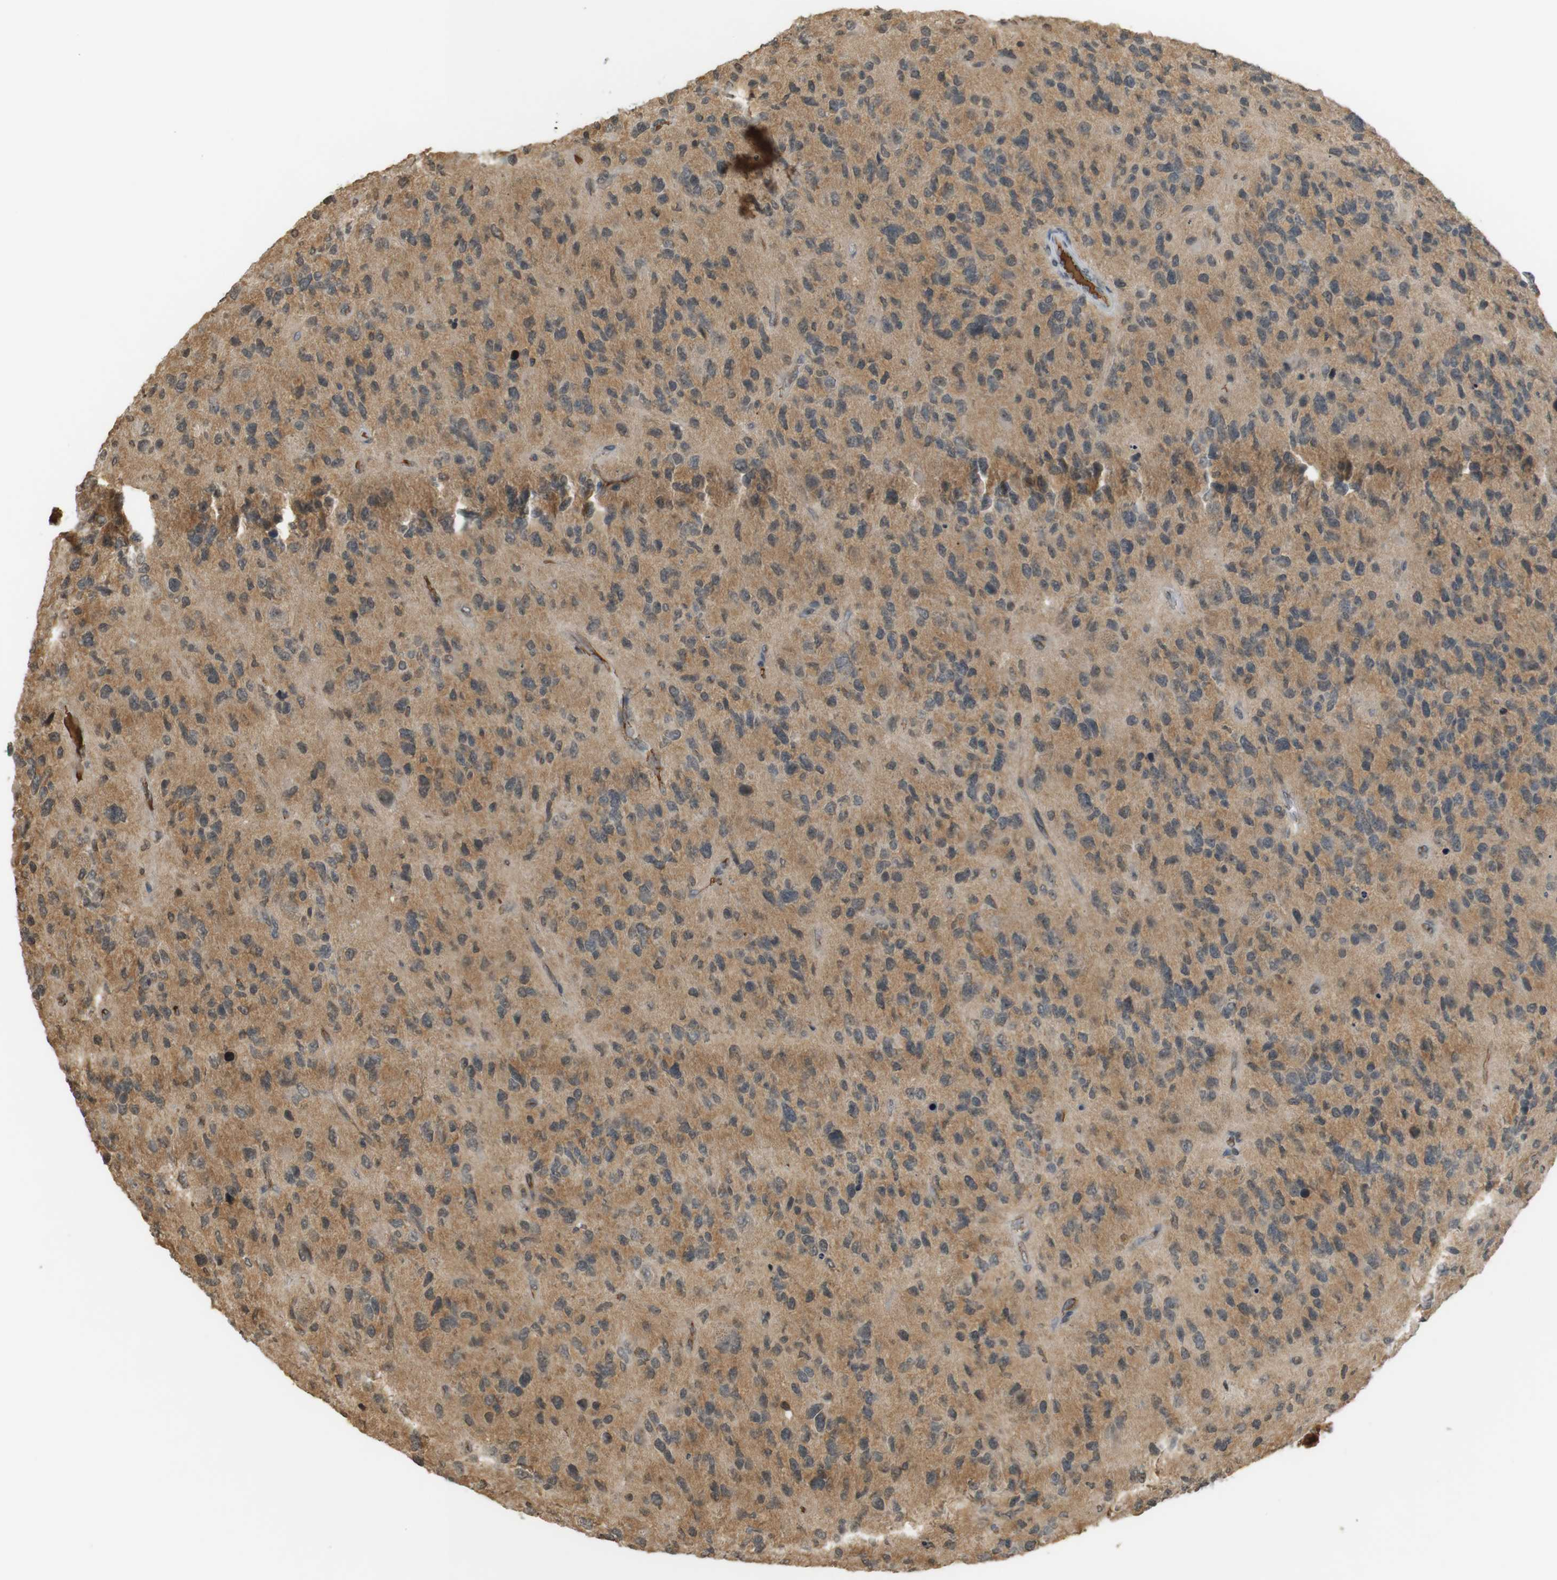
{"staining": {"intensity": "moderate", "quantity": "25%-75%", "location": "cytoplasmic/membranous"}, "tissue": "glioma", "cell_type": "Tumor cells", "image_type": "cancer", "snomed": [{"axis": "morphology", "description": "Glioma, malignant, High grade"}, {"axis": "topography", "description": "Brain"}], "caption": "Glioma stained with DAB immunohistochemistry displays medium levels of moderate cytoplasmic/membranous staining in about 25%-75% of tumor cells. Ihc stains the protein of interest in brown and the nuclei are stained blue.", "gene": "SRR", "patient": {"sex": "female", "age": 58}}